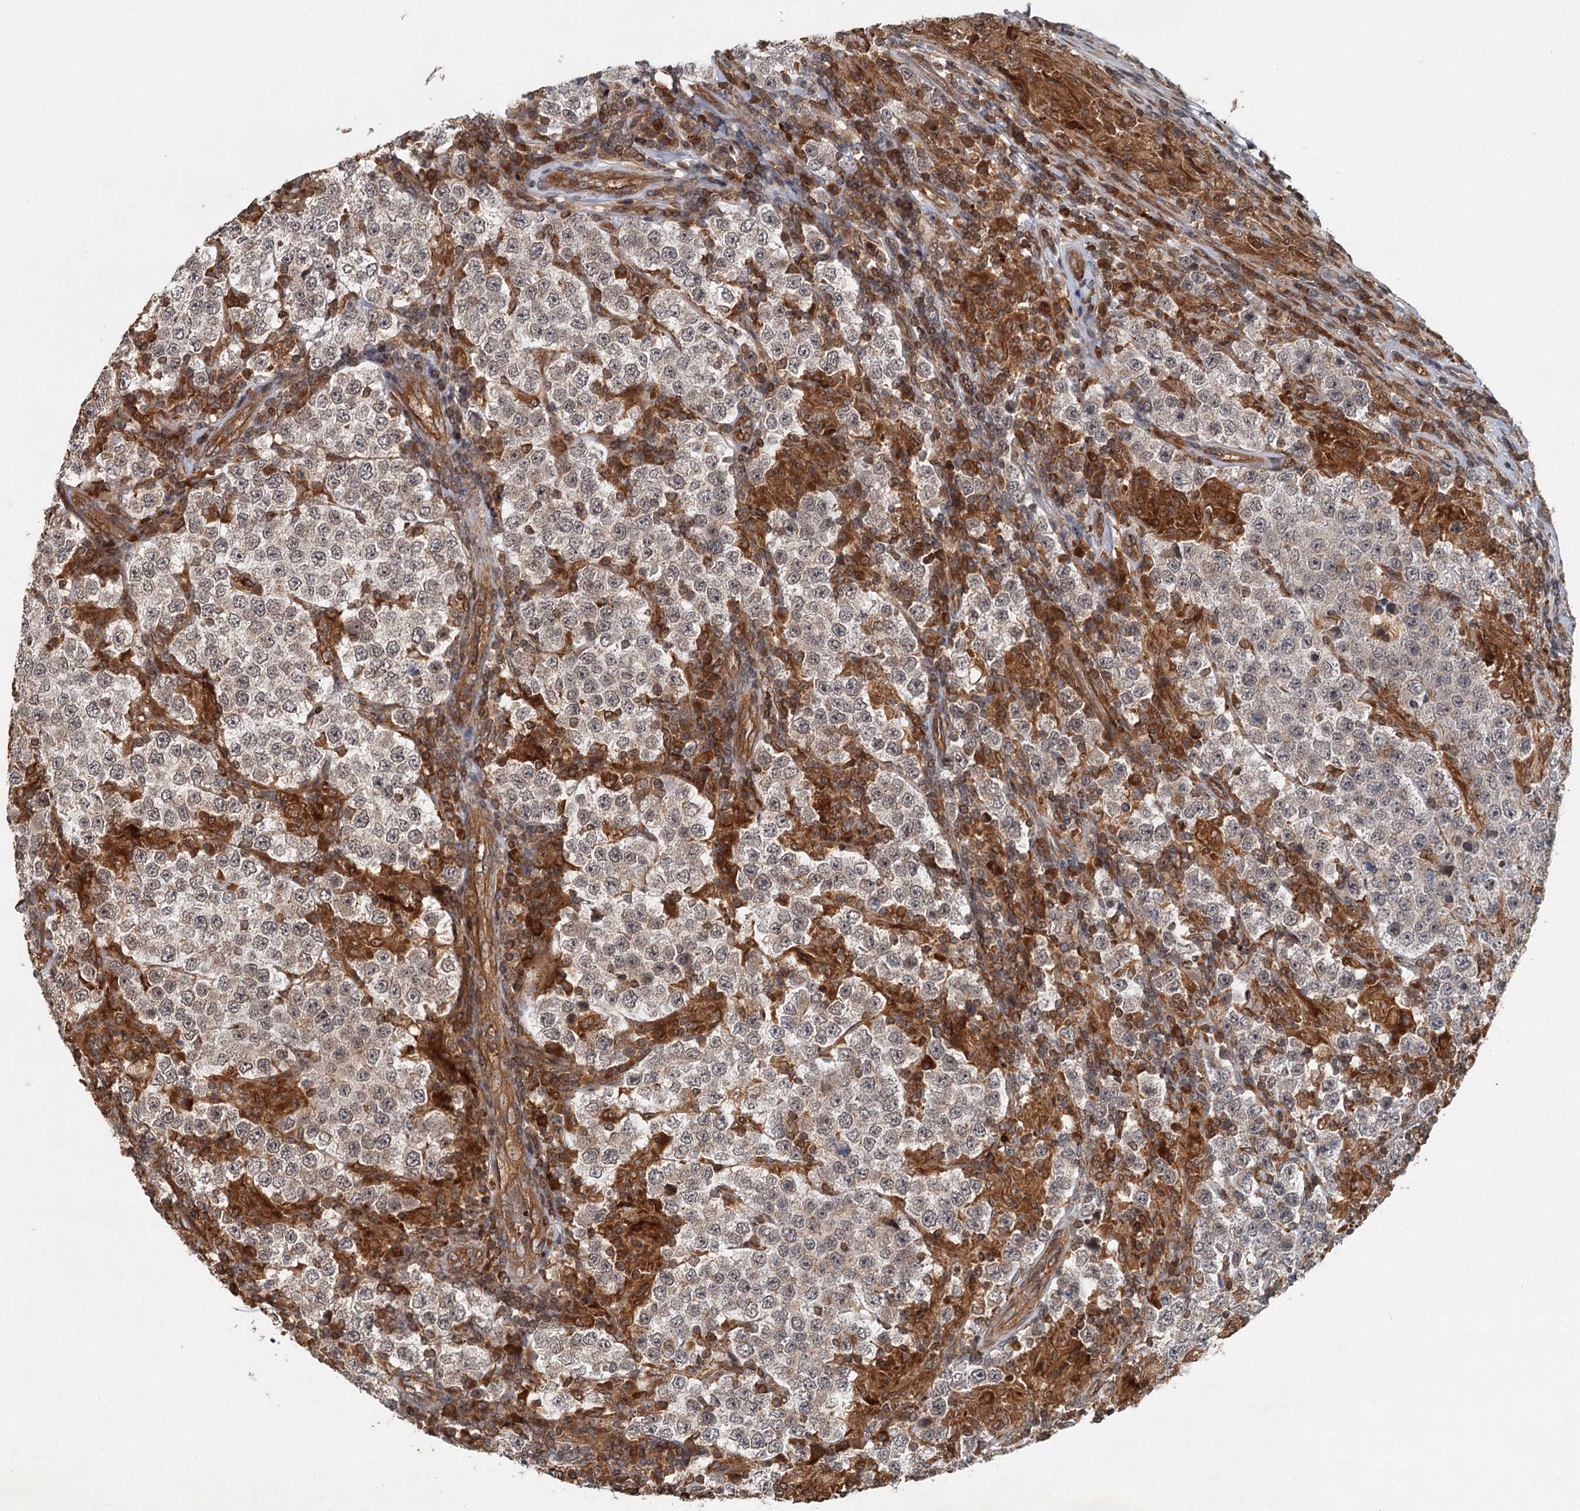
{"staining": {"intensity": "negative", "quantity": "none", "location": "none"}, "tissue": "testis cancer", "cell_type": "Tumor cells", "image_type": "cancer", "snomed": [{"axis": "morphology", "description": "Normal tissue, NOS"}, {"axis": "morphology", "description": "Urothelial carcinoma, High grade"}, {"axis": "morphology", "description": "Seminoma, NOS"}, {"axis": "morphology", "description": "Carcinoma, Embryonal, NOS"}, {"axis": "topography", "description": "Urinary bladder"}, {"axis": "topography", "description": "Testis"}], "caption": "Micrograph shows no protein expression in tumor cells of testis cancer (embryonal carcinoma) tissue.", "gene": "ZNF527", "patient": {"sex": "male", "age": 41}}